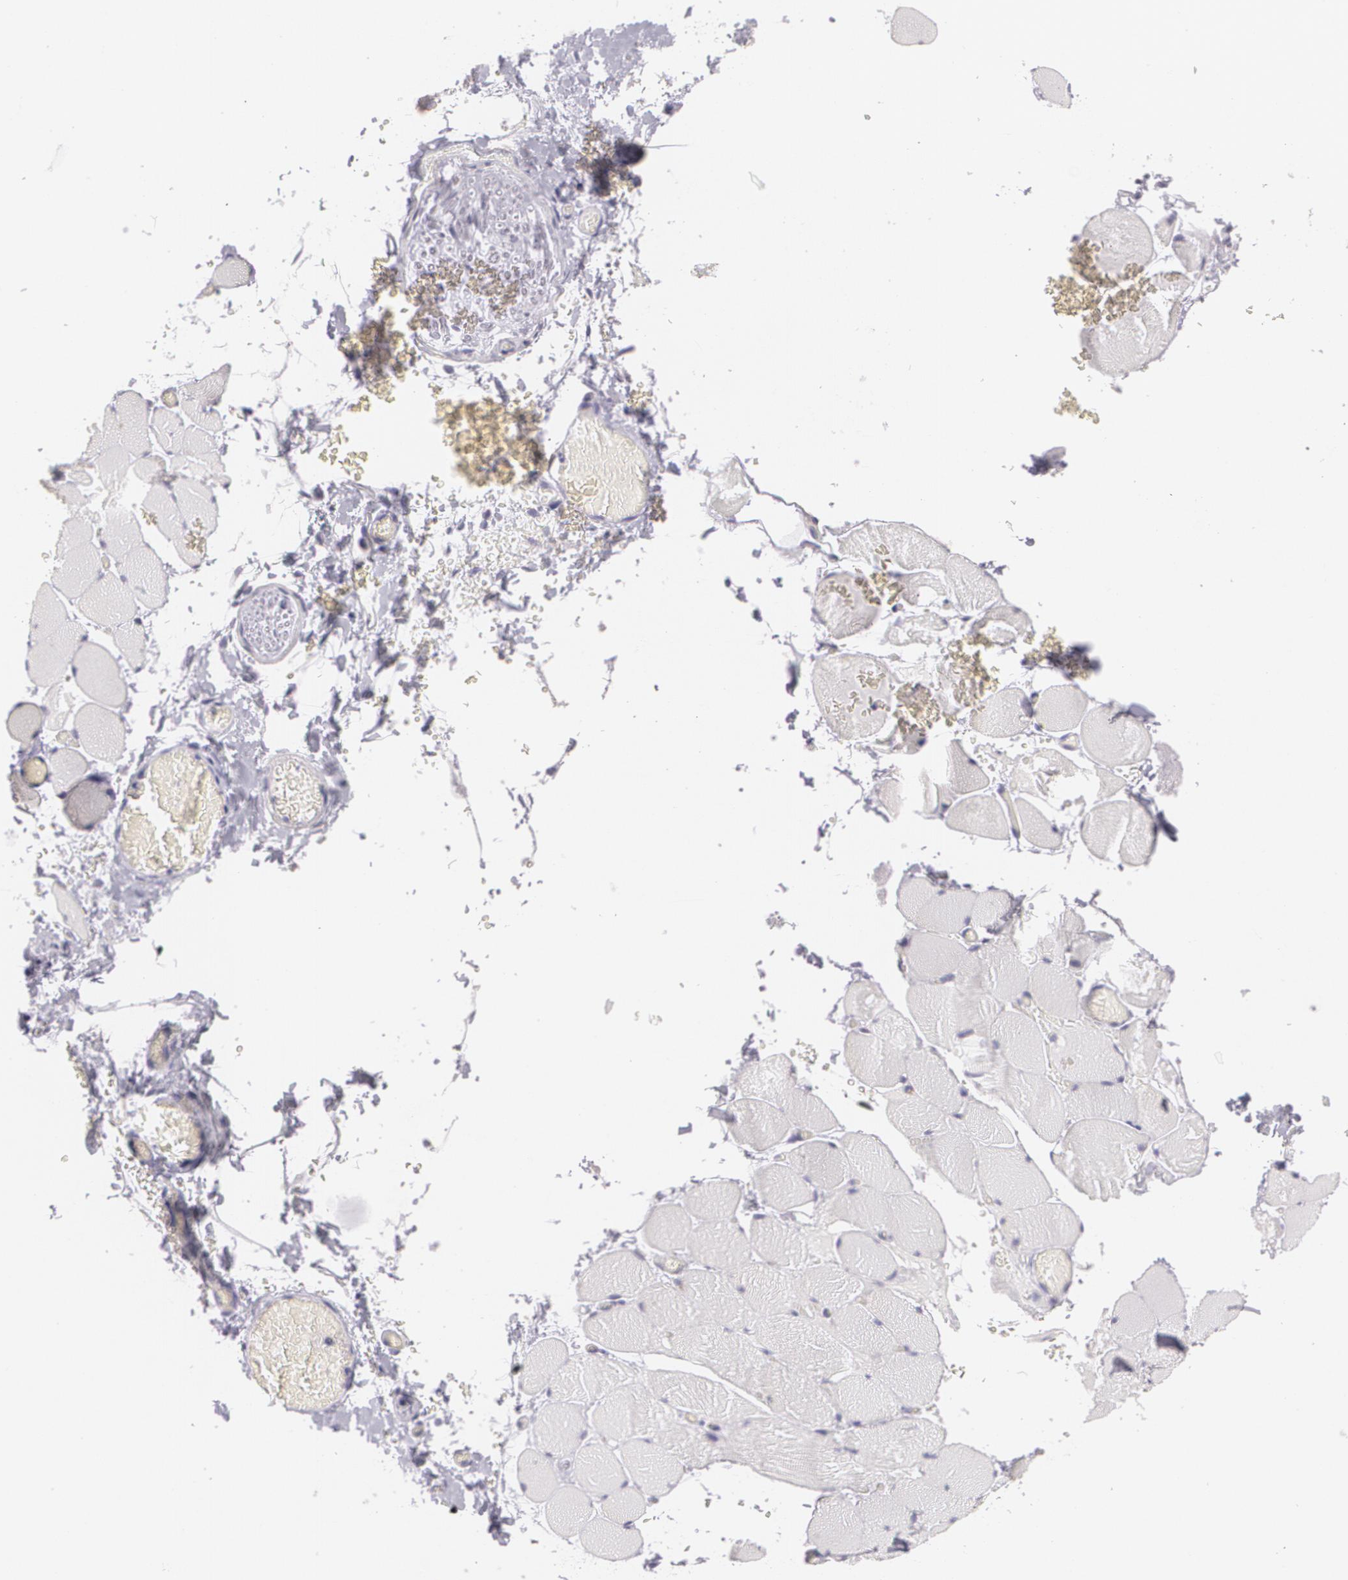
{"staining": {"intensity": "negative", "quantity": "none", "location": "none"}, "tissue": "skeletal muscle", "cell_type": "Myocytes", "image_type": "normal", "snomed": [{"axis": "morphology", "description": "Normal tissue, NOS"}, {"axis": "topography", "description": "Skeletal muscle"}, {"axis": "topography", "description": "Soft tissue"}], "caption": "High power microscopy photomicrograph of an IHC image of normal skeletal muscle, revealing no significant staining in myocytes.", "gene": "MAP2", "patient": {"sex": "female", "age": 58}}